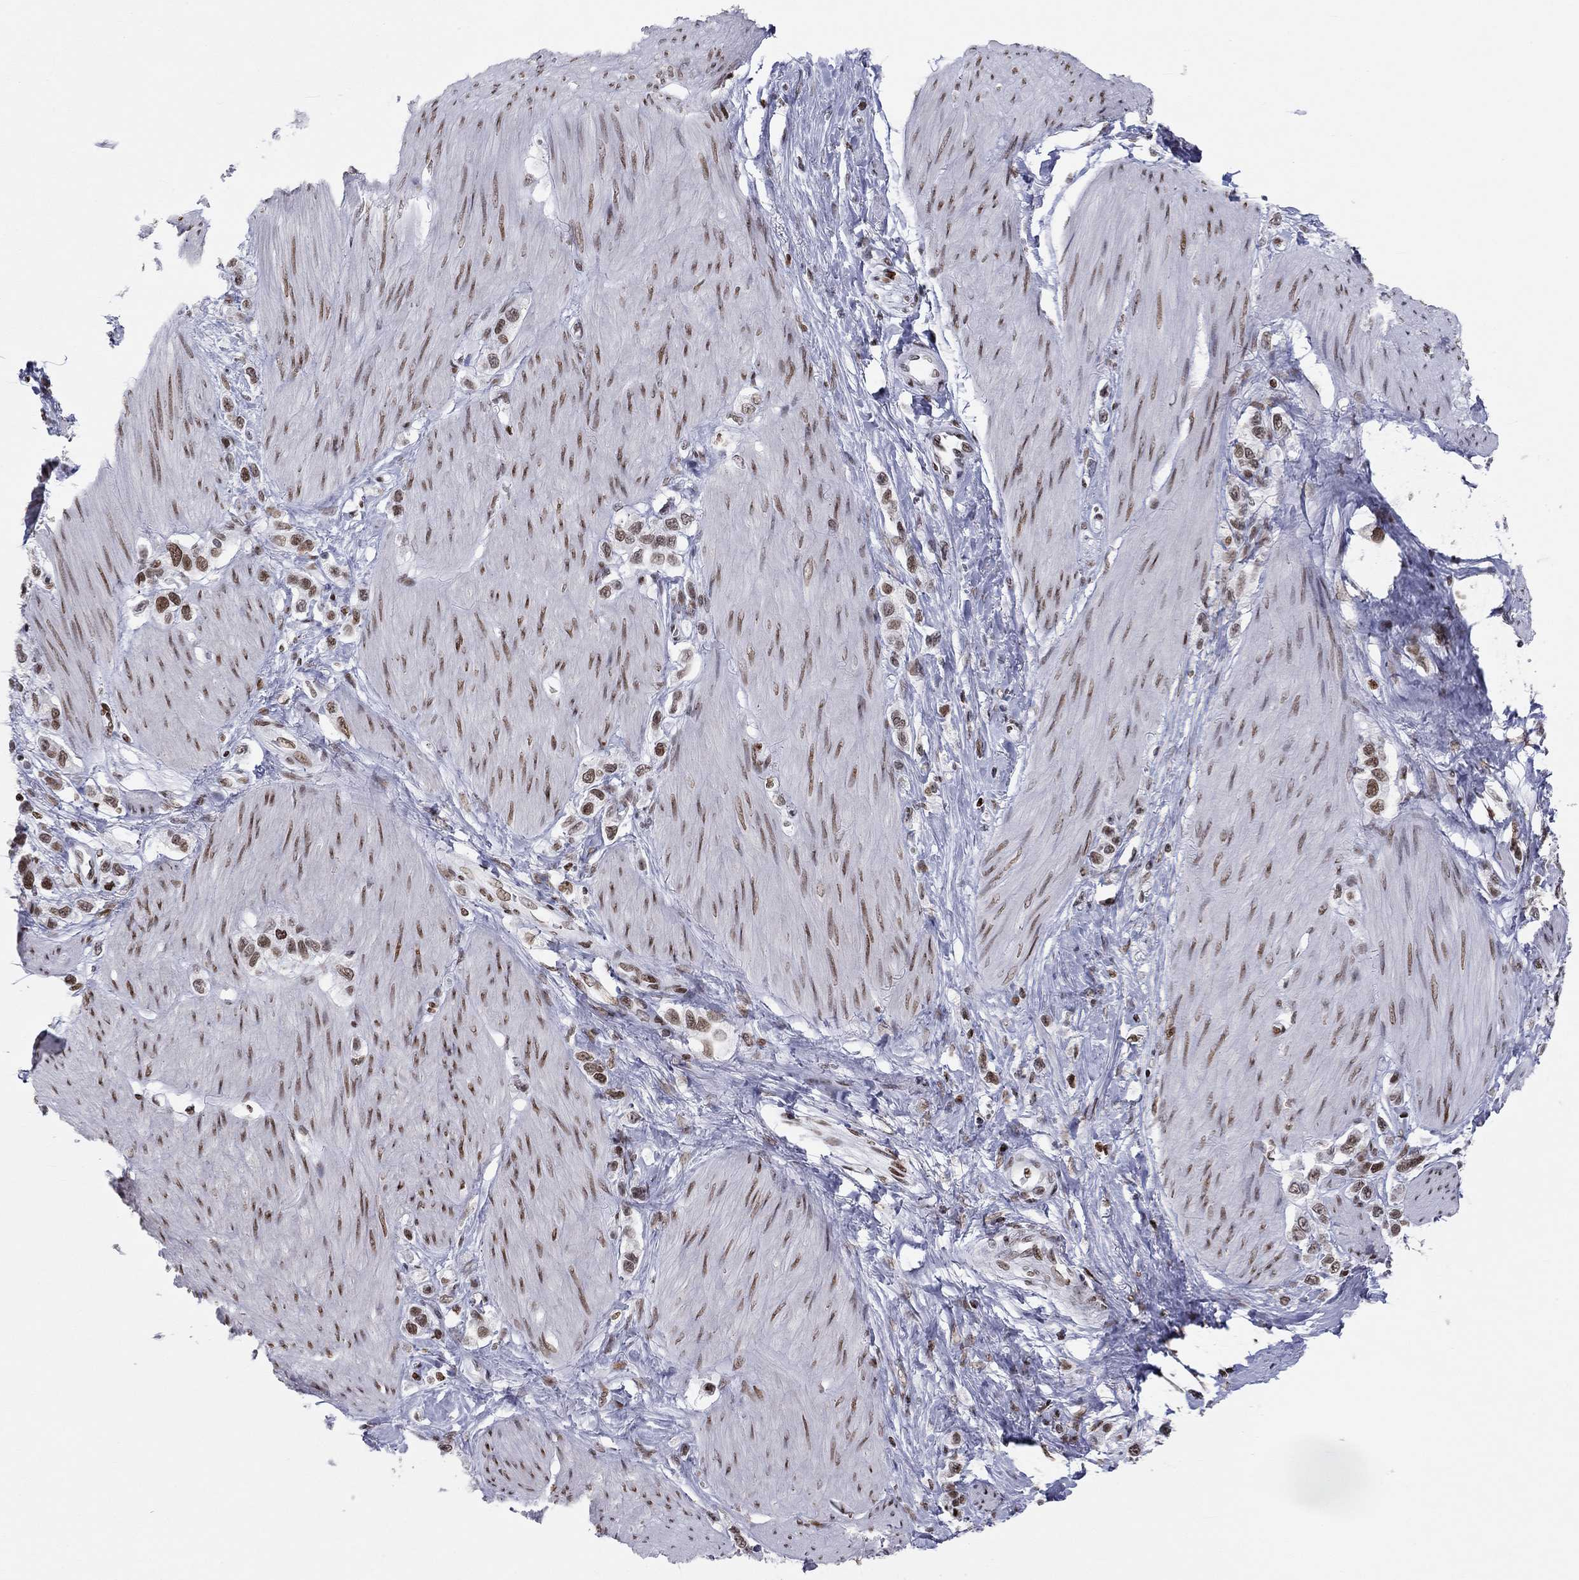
{"staining": {"intensity": "moderate", "quantity": ">75%", "location": "nuclear"}, "tissue": "stomach cancer", "cell_type": "Tumor cells", "image_type": "cancer", "snomed": [{"axis": "morphology", "description": "Normal tissue, NOS"}, {"axis": "morphology", "description": "Adenocarcinoma, NOS"}, {"axis": "morphology", "description": "Adenocarcinoma, High grade"}, {"axis": "topography", "description": "Stomach, upper"}, {"axis": "topography", "description": "Stomach"}], "caption": "Protein expression analysis of stomach cancer demonstrates moderate nuclear positivity in about >75% of tumor cells.", "gene": "H2AX", "patient": {"sex": "female", "age": 65}}